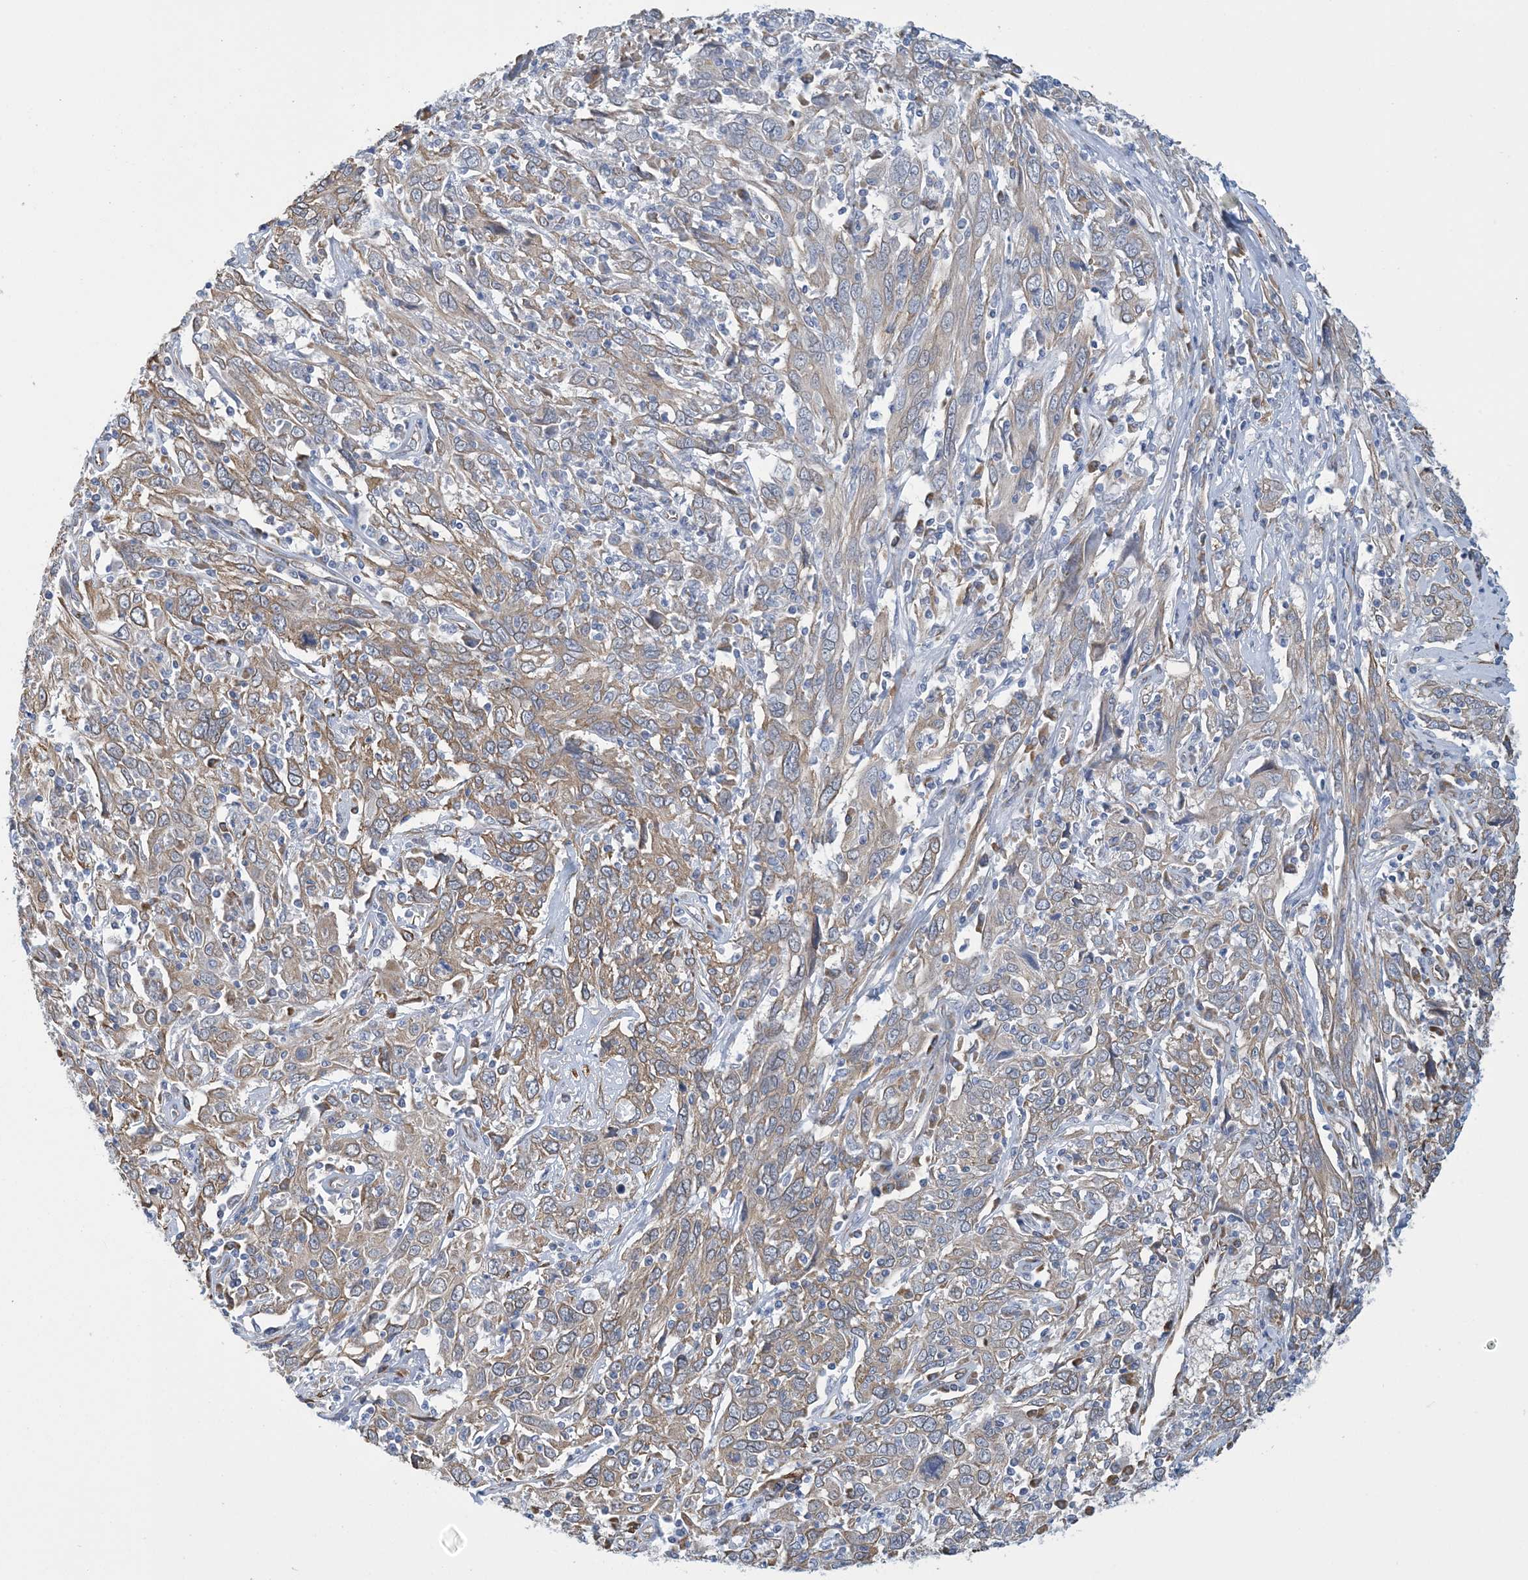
{"staining": {"intensity": "weak", "quantity": ">75%", "location": "cytoplasmic/membranous"}, "tissue": "cervical cancer", "cell_type": "Tumor cells", "image_type": "cancer", "snomed": [{"axis": "morphology", "description": "Squamous cell carcinoma, NOS"}, {"axis": "topography", "description": "Cervix"}], "caption": "Weak cytoplasmic/membranous staining for a protein is present in approximately >75% of tumor cells of cervical cancer using immunohistochemistry (IHC).", "gene": "CCDC14", "patient": {"sex": "female", "age": 46}}